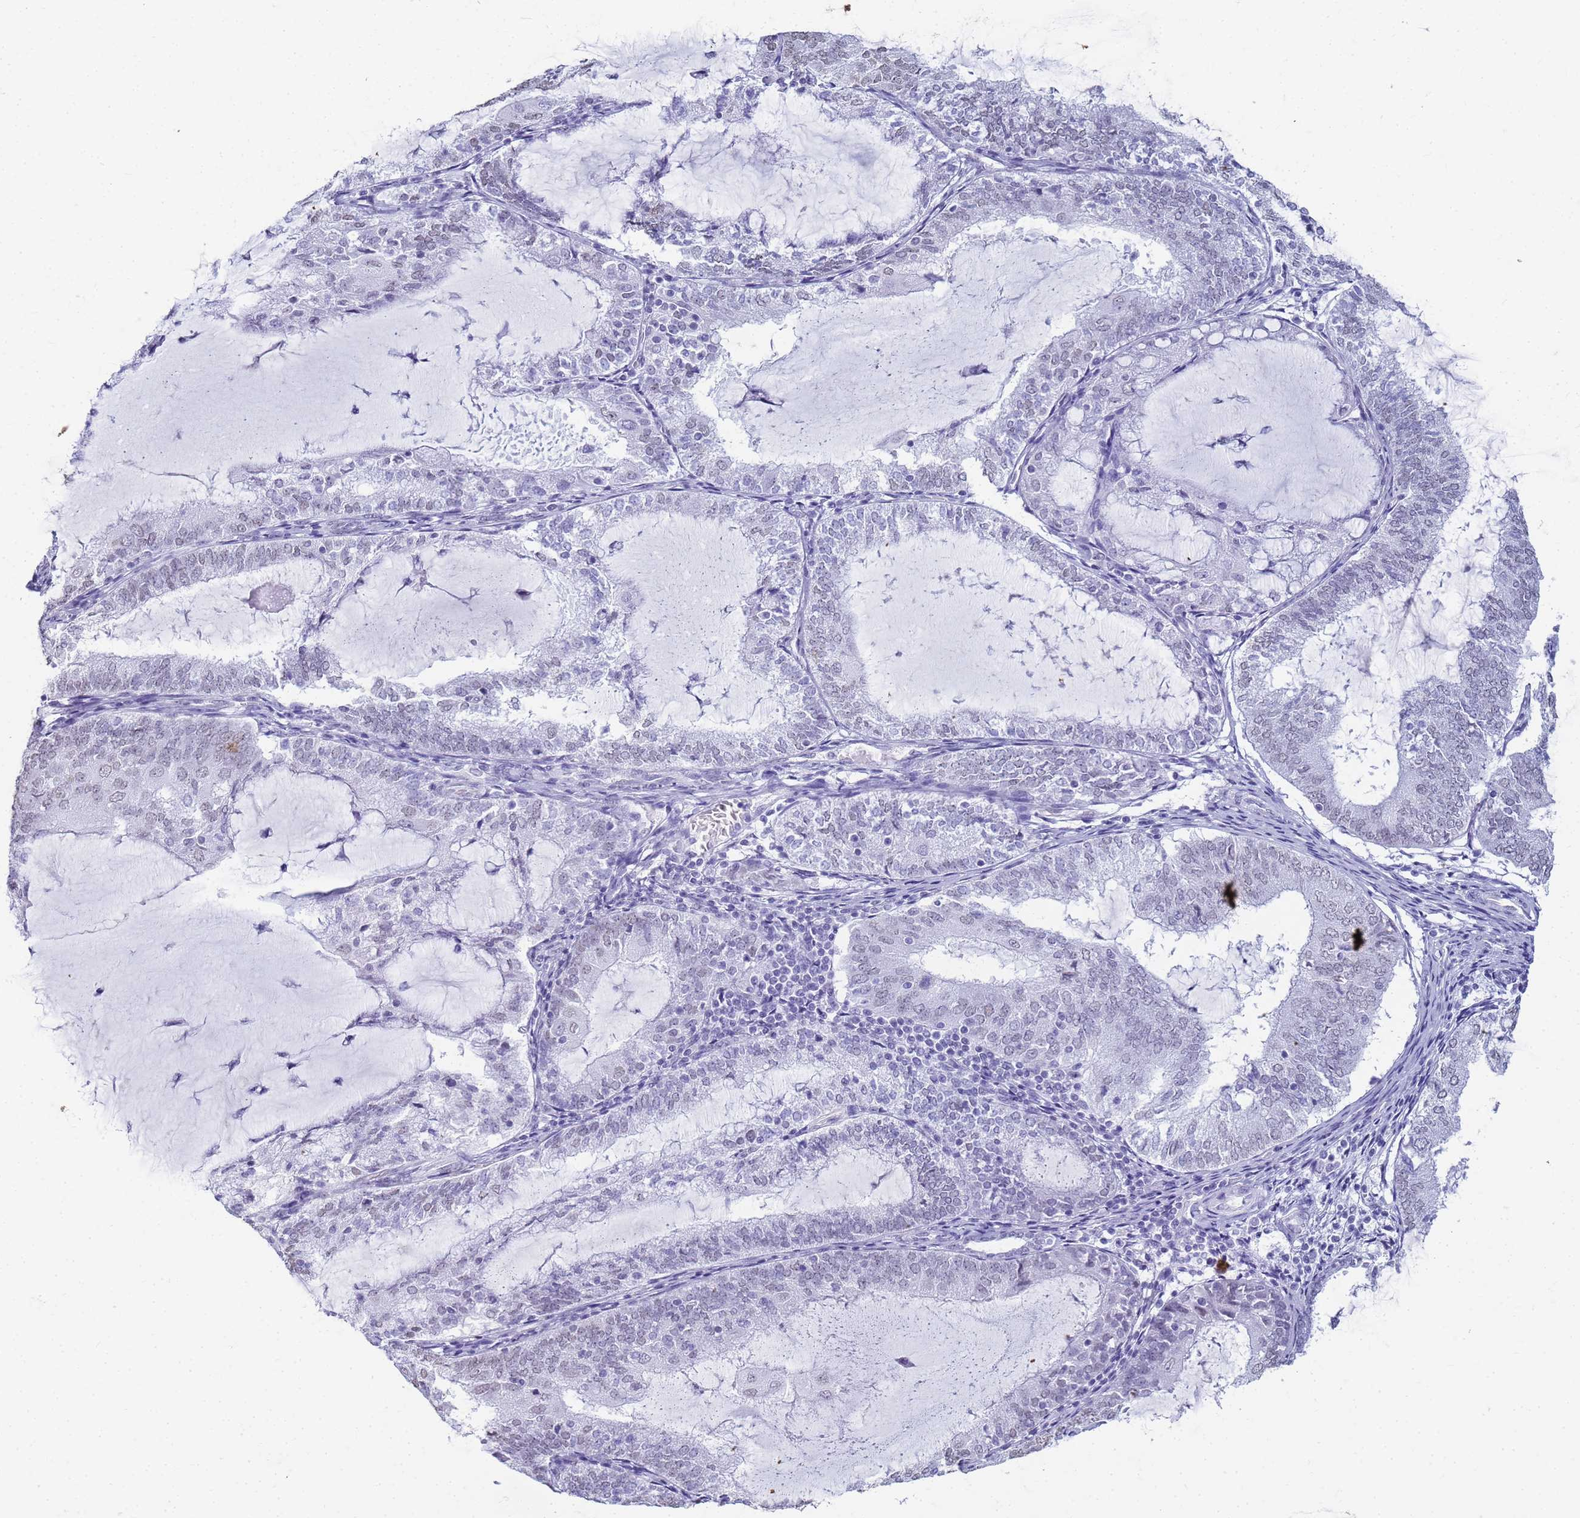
{"staining": {"intensity": "weak", "quantity": "<25%", "location": "nuclear"}, "tissue": "endometrial cancer", "cell_type": "Tumor cells", "image_type": "cancer", "snomed": [{"axis": "morphology", "description": "Adenocarcinoma, NOS"}, {"axis": "topography", "description": "Endometrium"}], "caption": "Endometrial cancer stained for a protein using immunohistochemistry (IHC) demonstrates no positivity tumor cells.", "gene": "SLC7A9", "patient": {"sex": "female", "age": 81}}